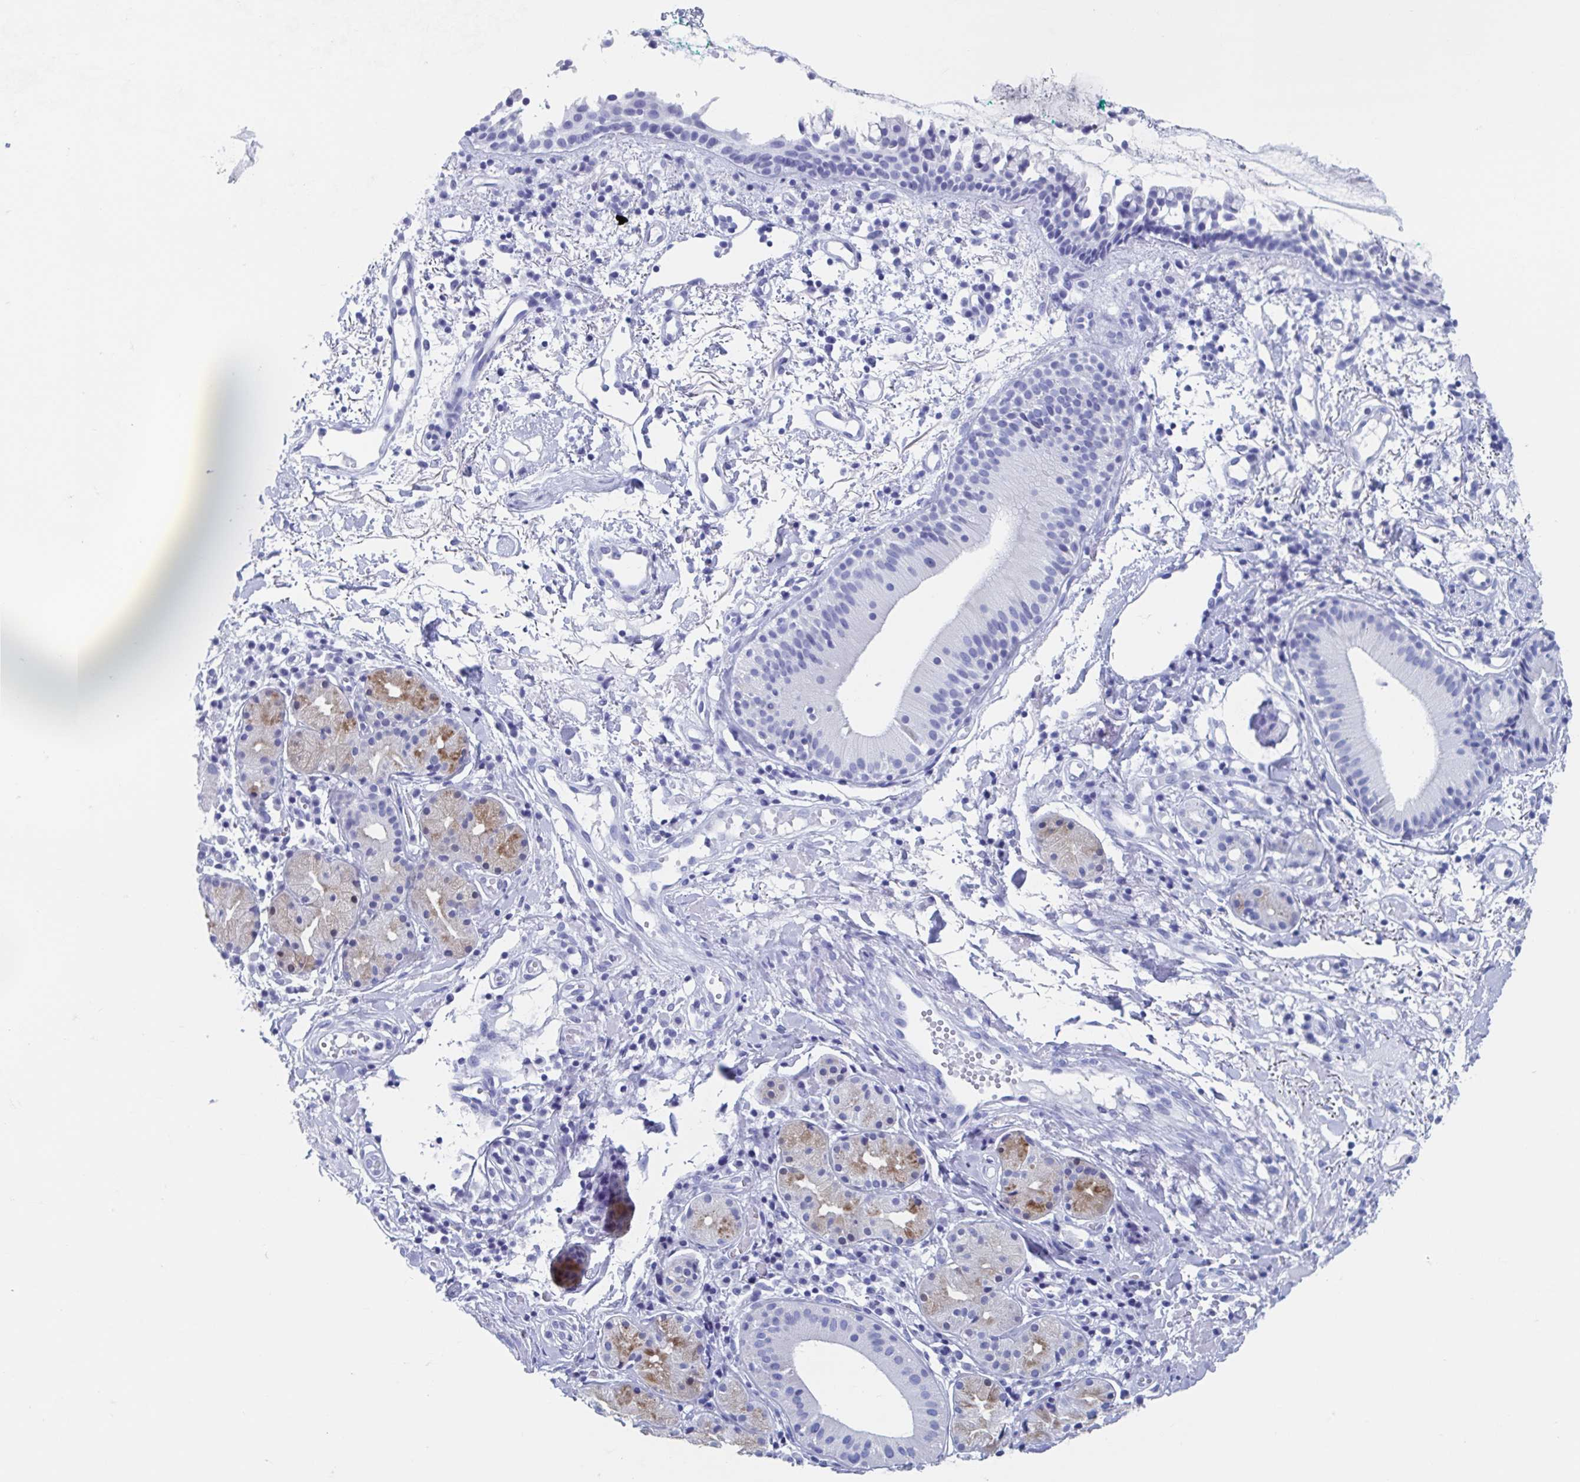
{"staining": {"intensity": "negative", "quantity": "none", "location": "none"}, "tissue": "nasopharynx", "cell_type": "Respiratory epithelial cells", "image_type": "normal", "snomed": [{"axis": "morphology", "description": "Normal tissue, NOS"}, {"axis": "morphology", "description": "Basal cell carcinoma"}, {"axis": "topography", "description": "Cartilage tissue"}, {"axis": "topography", "description": "Nasopharynx"}, {"axis": "topography", "description": "Oral tissue"}], "caption": "IHC of normal human nasopharynx reveals no expression in respiratory epithelial cells.", "gene": "C10orf53", "patient": {"sex": "female", "age": 77}}